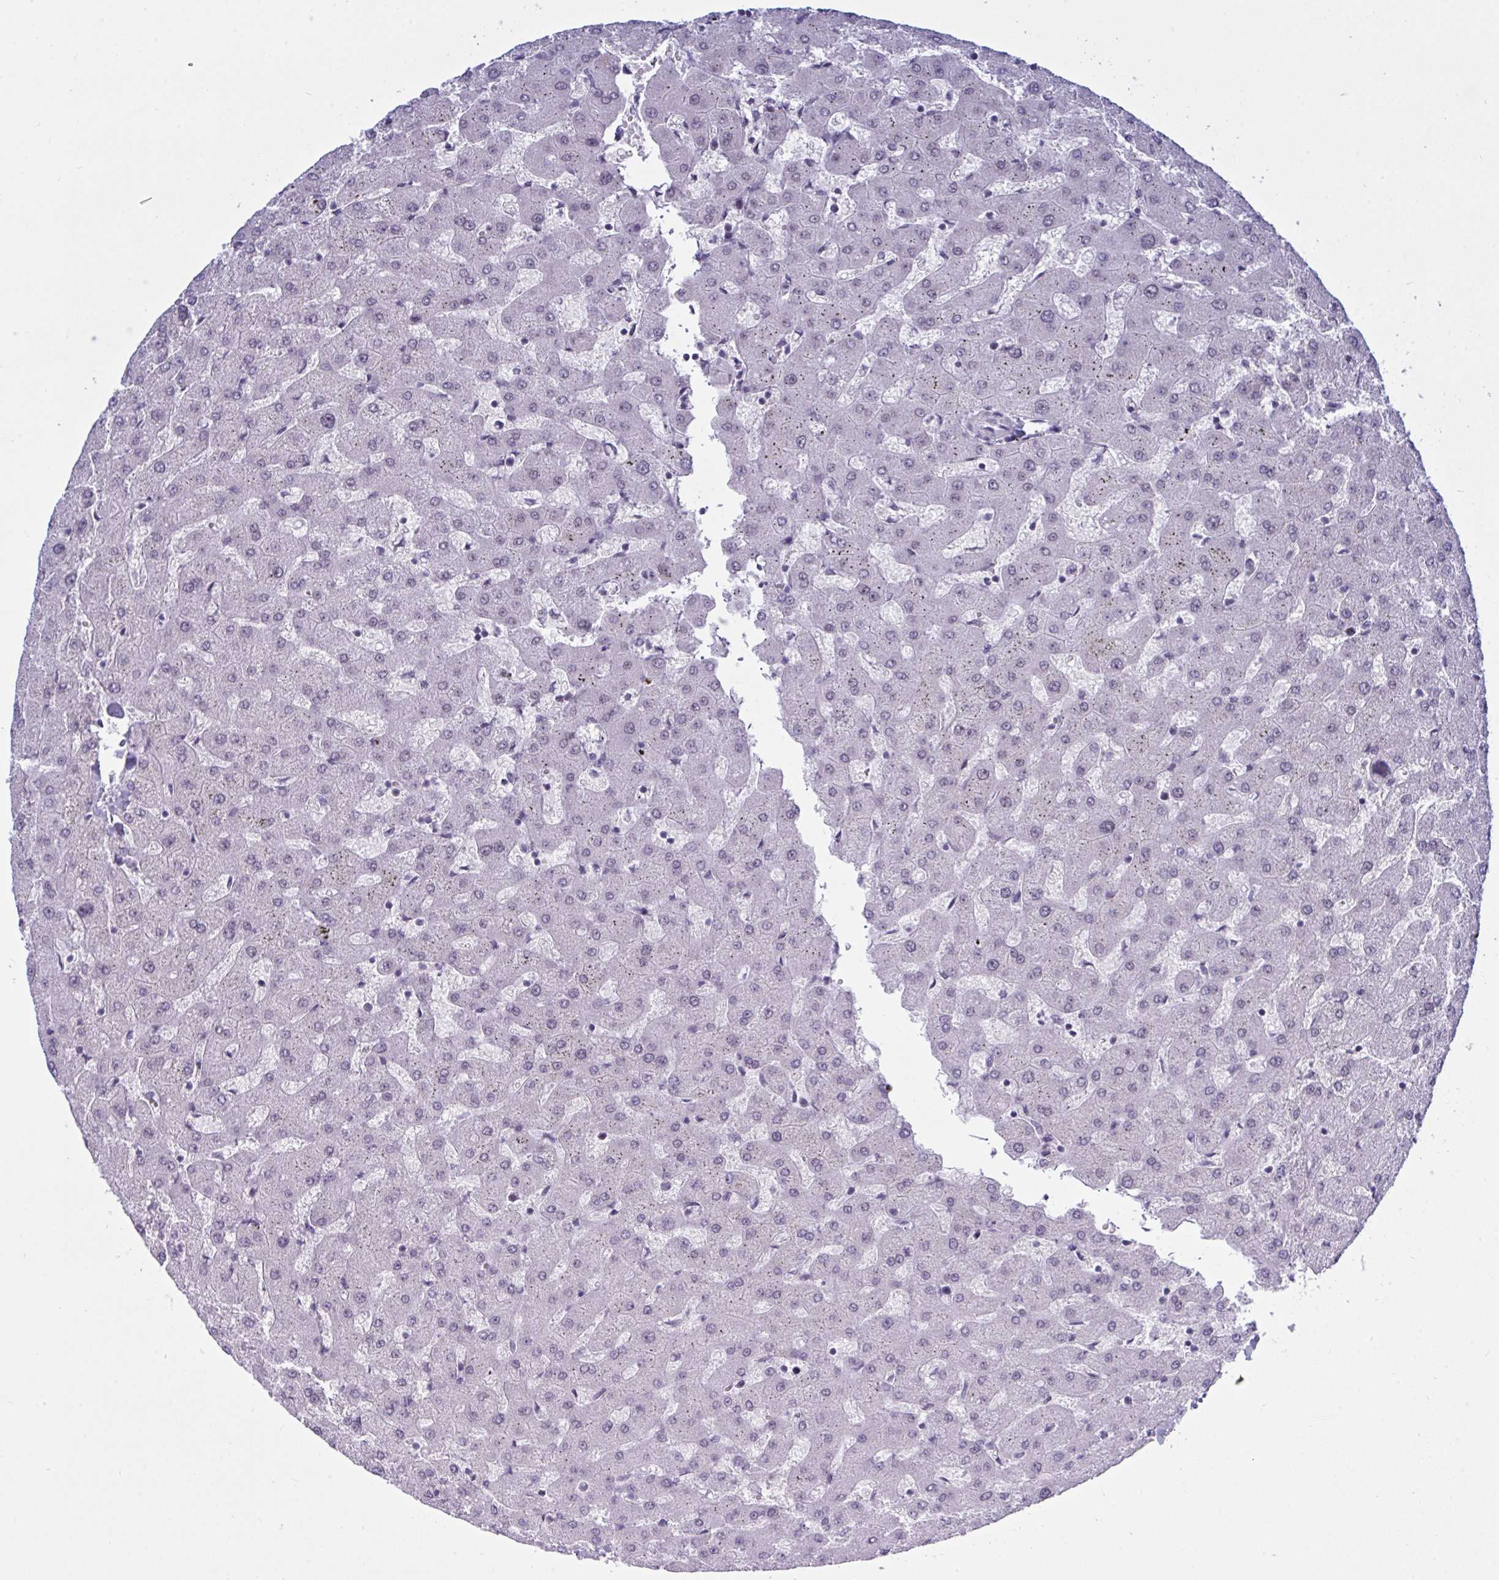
{"staining": {"intensity": "negative", "quantity": "none", "location": "none"}, "tissue": "liver", "cell_type": "Cholangiocytes", "image_type": "normal", "snomed": [{"axis": "morphology", "description": "Normal tissue, NOS"}, {"axis": "topography", "description": "Liver"}], "caption": "Immunohistochemistry micrograph of benign human liver stained for a protein (brown), which reveals no staining in cholangiocytes.", "gene": "PPP1R10", "patient": {"sex": "female", "age": 63}}